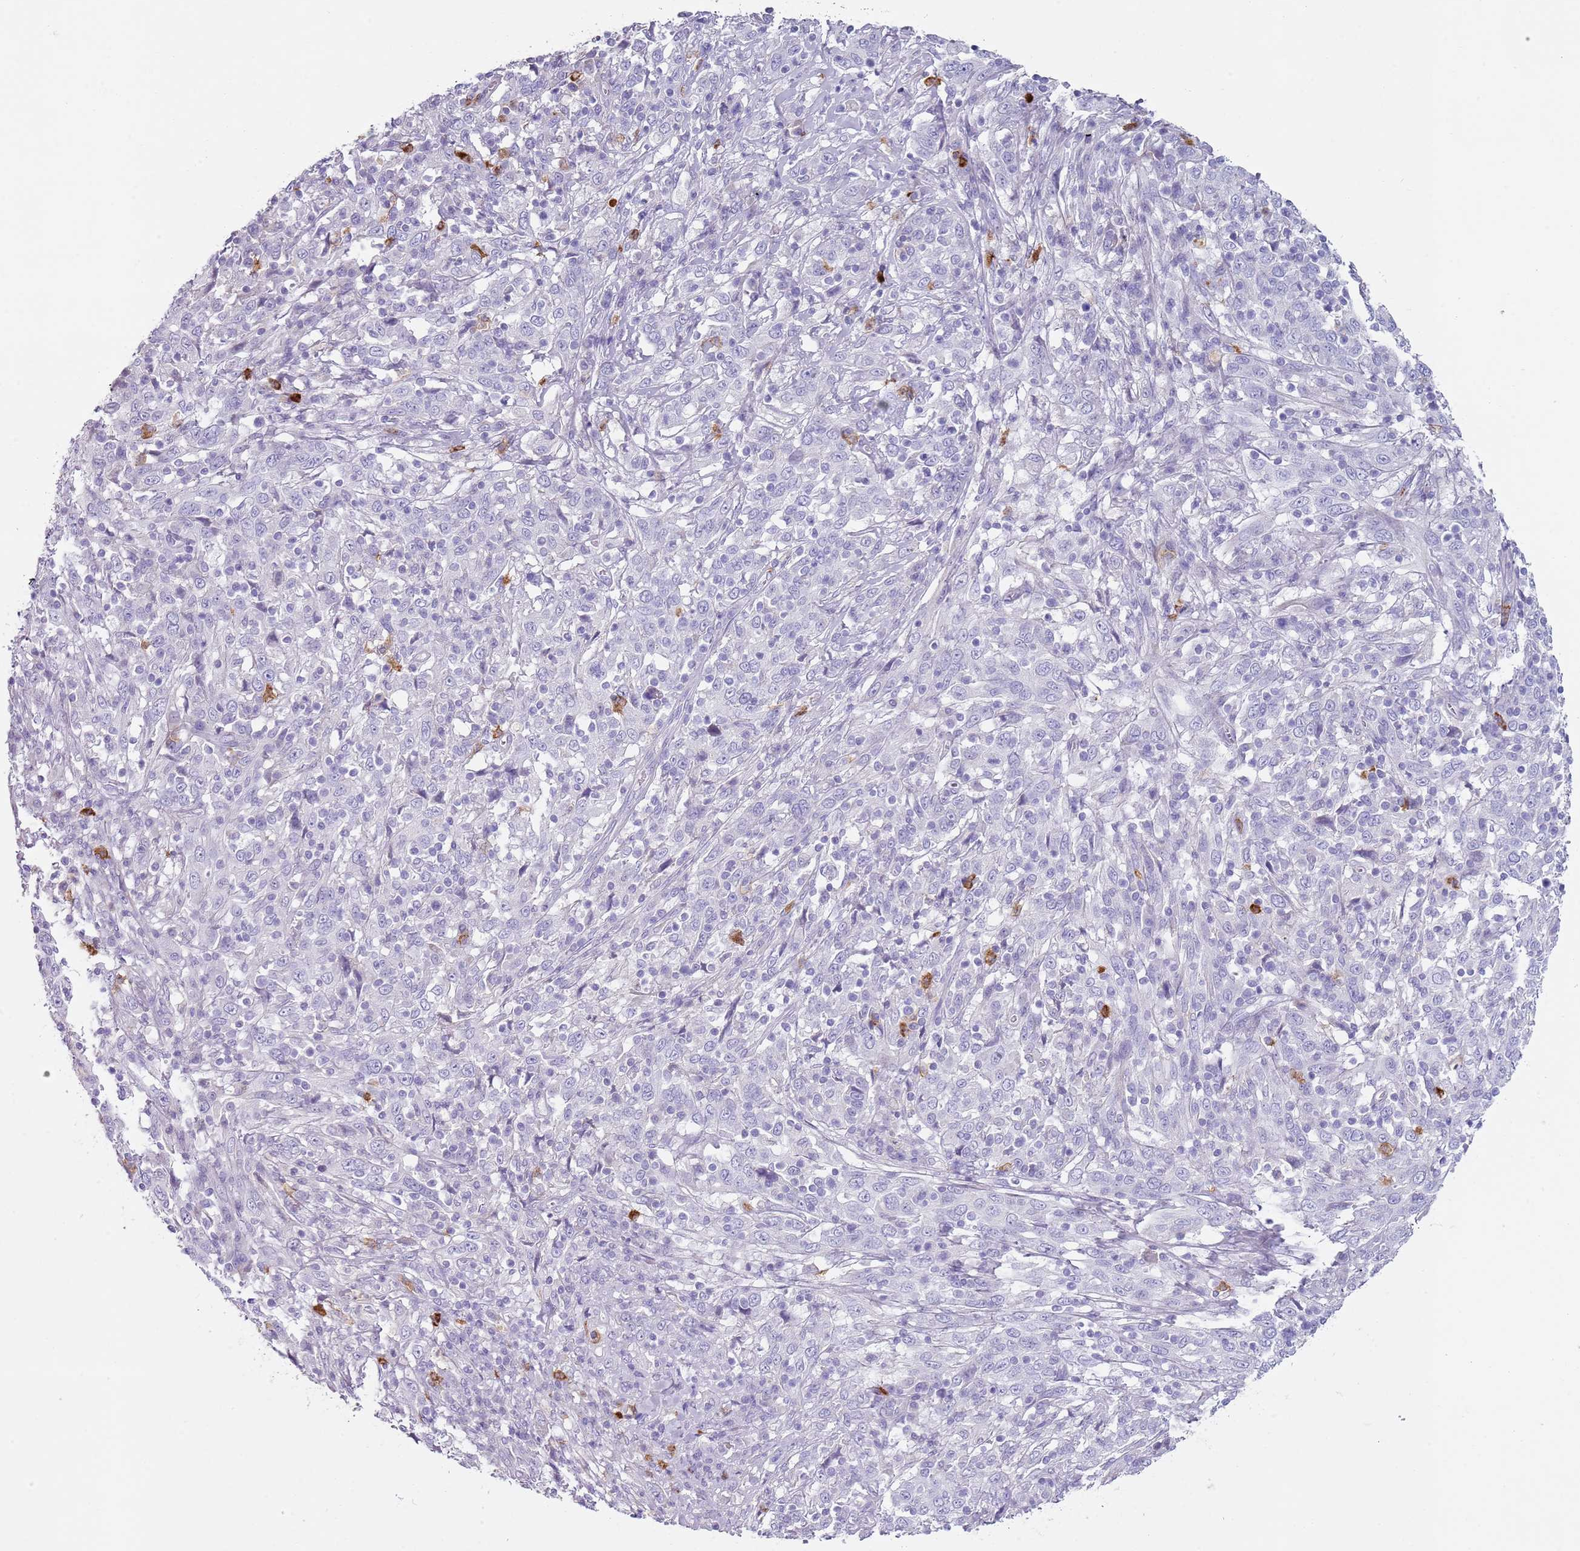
{"staining": {"intensity": "negative", "quantity": "none", "location": "none"}, "tissue": "cervical cancer", "cell_type": "Tumor cells", "image_type": "cancer", "snomed": [{"axis": "morphology", "description": "Squamous cell carcinoma, NOS"}, {"axis": "topography", "description": "Cervix"}], "caption": "The micrograph displays no significant positivity in tumor cells of cervical squamous cell carcinoma. The staining was performed using DAB (3,3'-diaminobenzidine) to visualize the protein expression in brown, while the nuclei were stained in blue with hematoxylin (Magnification: 20x).", "gene": "CD177", "patient": {"sex": "female", "age": 46}}